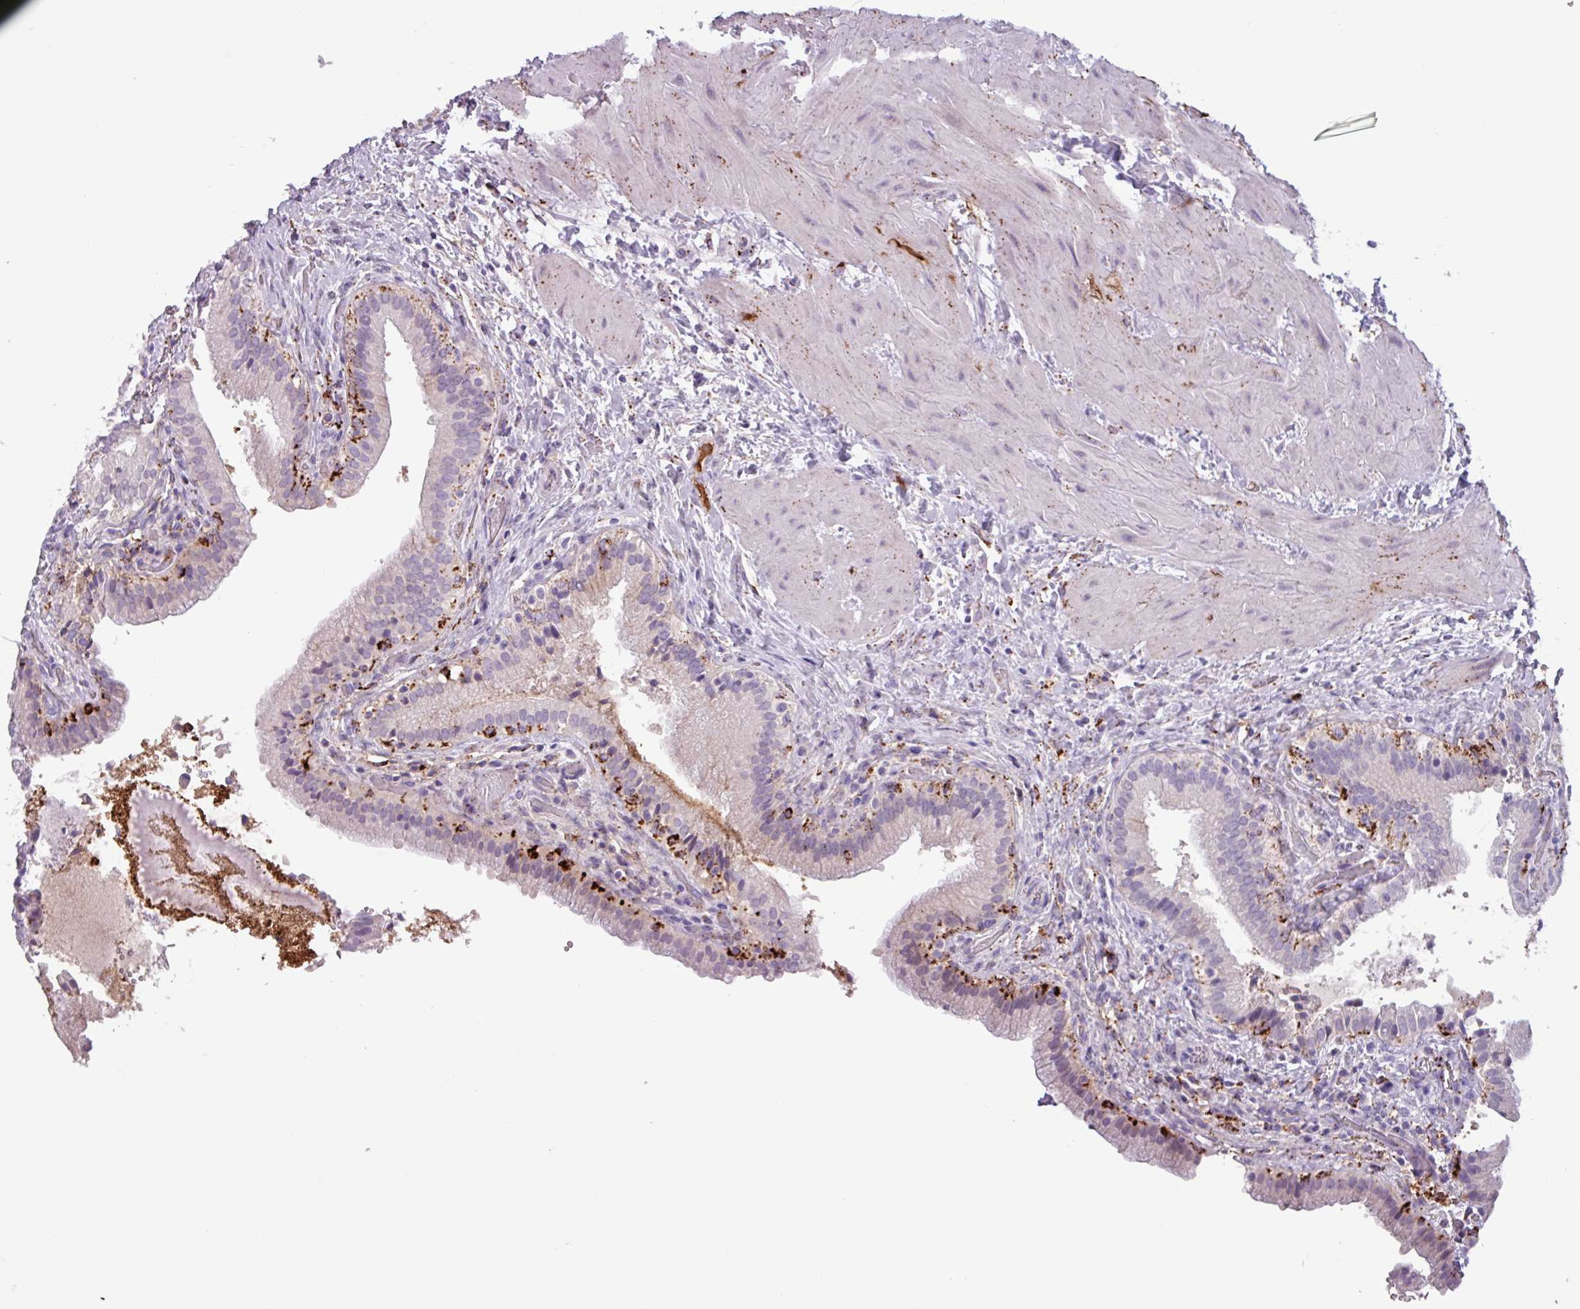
{"staining": {"intensity": "strong", "quantity": "<25%", "location": "cytoplasmic/membranous"}, "tissue": "gallbladder", "cell_type": "Glandular cells", "image_type": "normal", "snomed": [{"axis": "morphology", "description": "Normal tissue, NOS"}, {"axis": "topography", "description": "Gallbladder"}], "caption": "Glandular cells demonstrate strong cytoplasmic/membranous expression in approximately <25% of cells in normal gallbladder.", "gene": "PLIN2", "patient": {"sex": "male", "age": 24}}